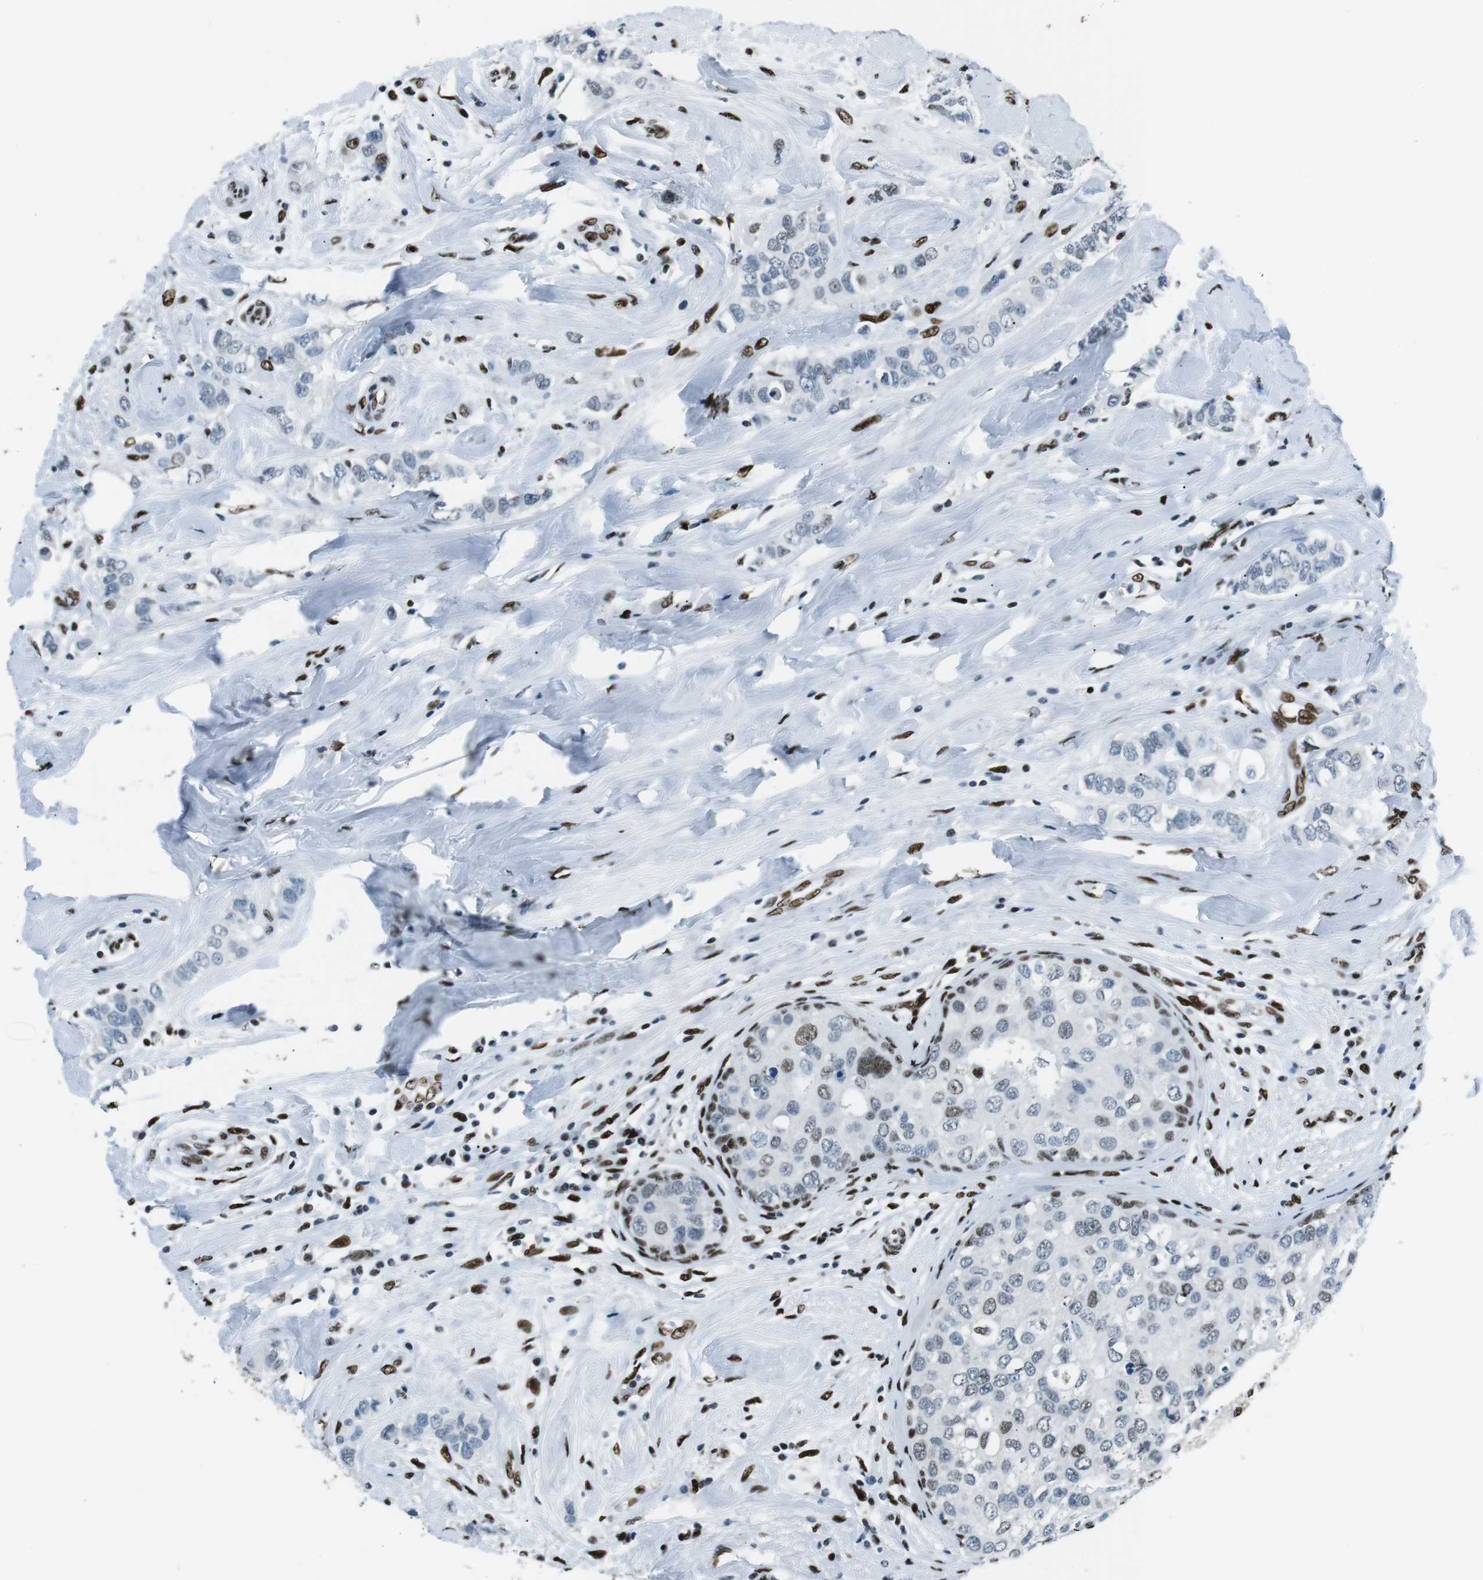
{"staining": {"intensity": "weak", "quantity": "<25%", "location": "nuclear"}, "tissue": "breast cancer", "cell_type": "Tumor cells", "image_type": "cancer", "snomed": [{"axis": "morphology", "description": "Duct carcinoma"}, {"axis": "topography", "description": "Breast"}], "caption": "Immunohistochemistry of human breast cancer reveals no staining in tumor cells.", "gene": "PML", "patient": {"sex": "female", "age": 50}}